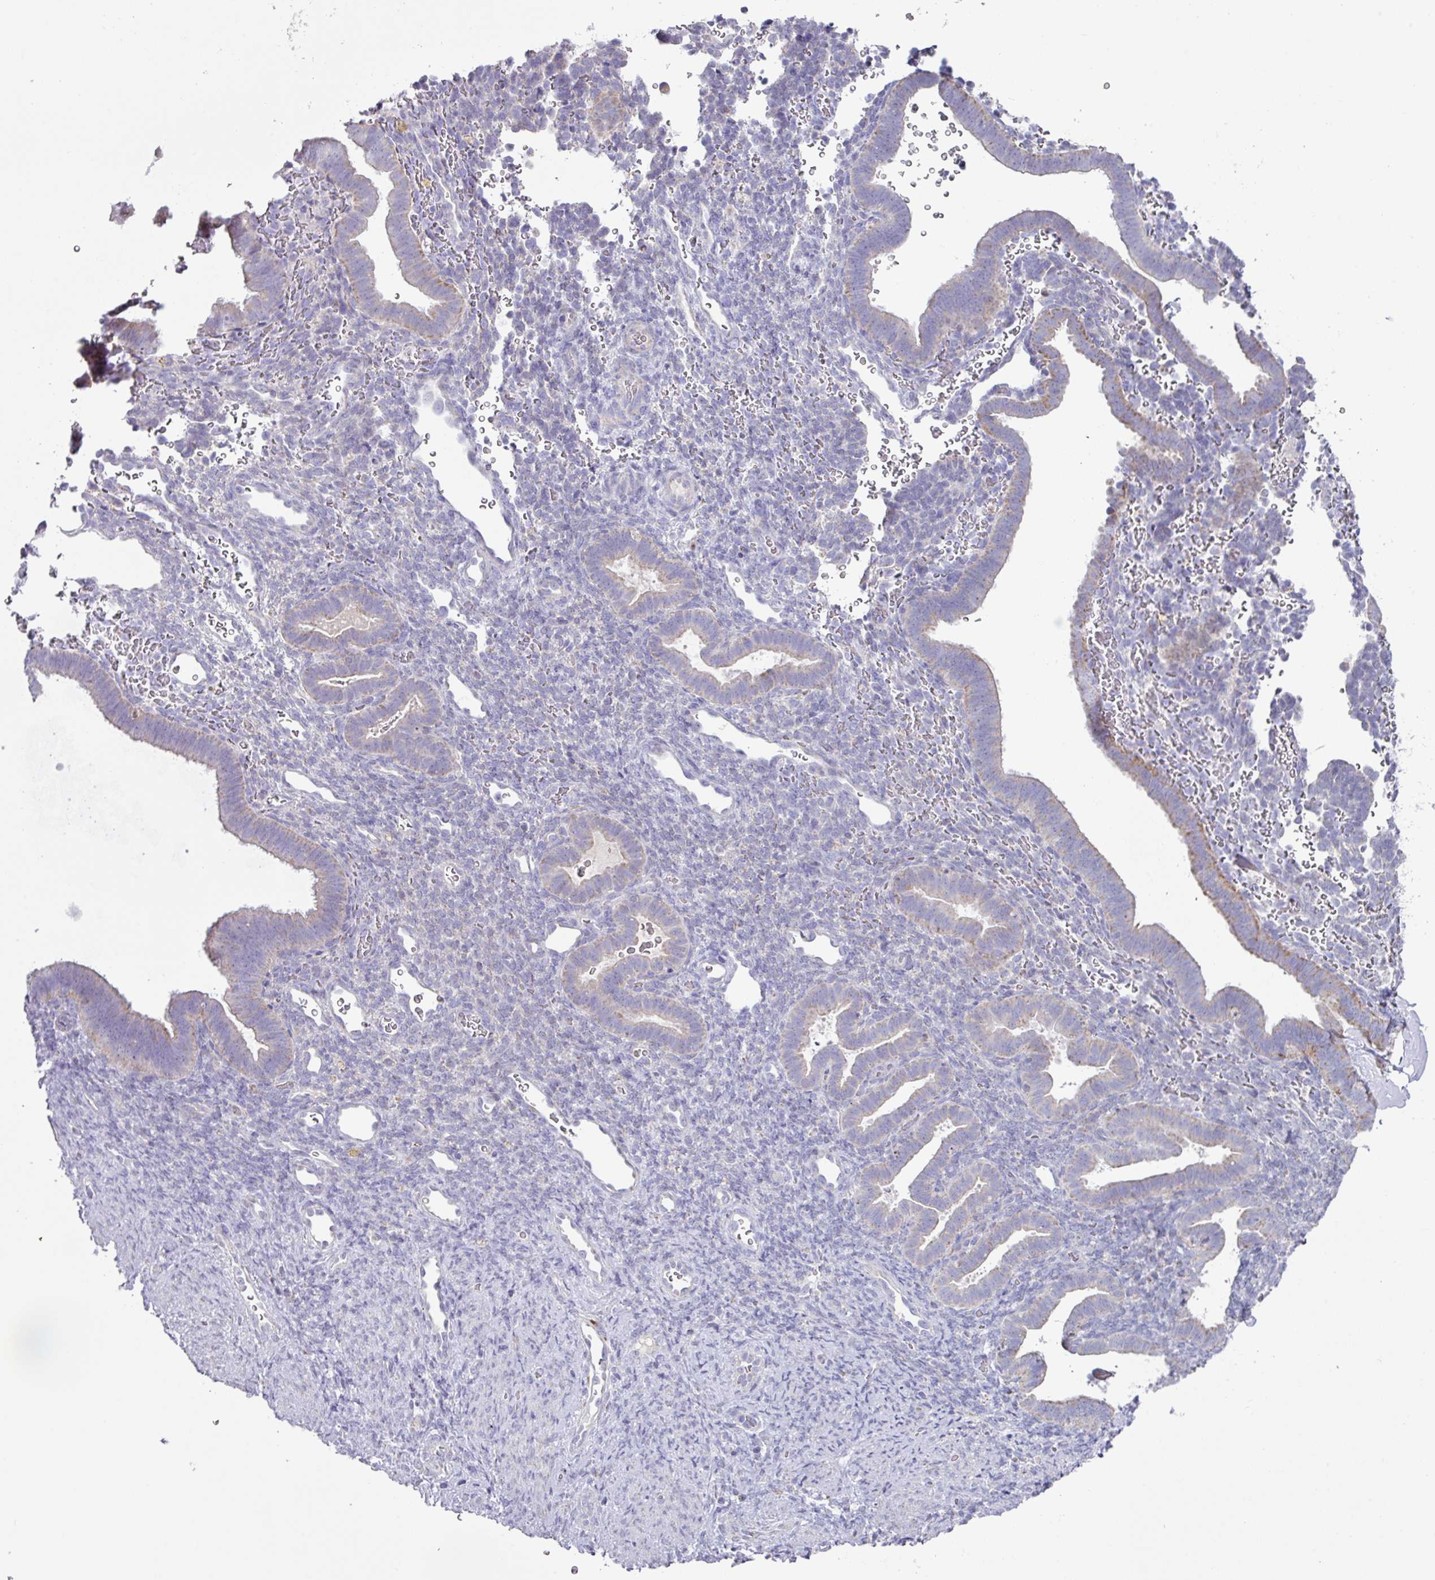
{"staining": {"intensity": "negative", "quantity": "none", "location": "none"}, "tissue": "endometrium", "cell_type": "Cells in endometrial stroma", "image_type": "normal", "snomed": [{"axis": "morphology", "description": "Normal tissue, NOS"}, {"axis": "topography", "description": "Endometrium"}], "caption": "High power microscopy photomicrograph of an immunohistochemistry (IHC) image of unremarkable endometrium, revealing no significant expression in cells in endometrial stroma.", "gene": "MT", "patient": {"sex": "female", "age": 34}}